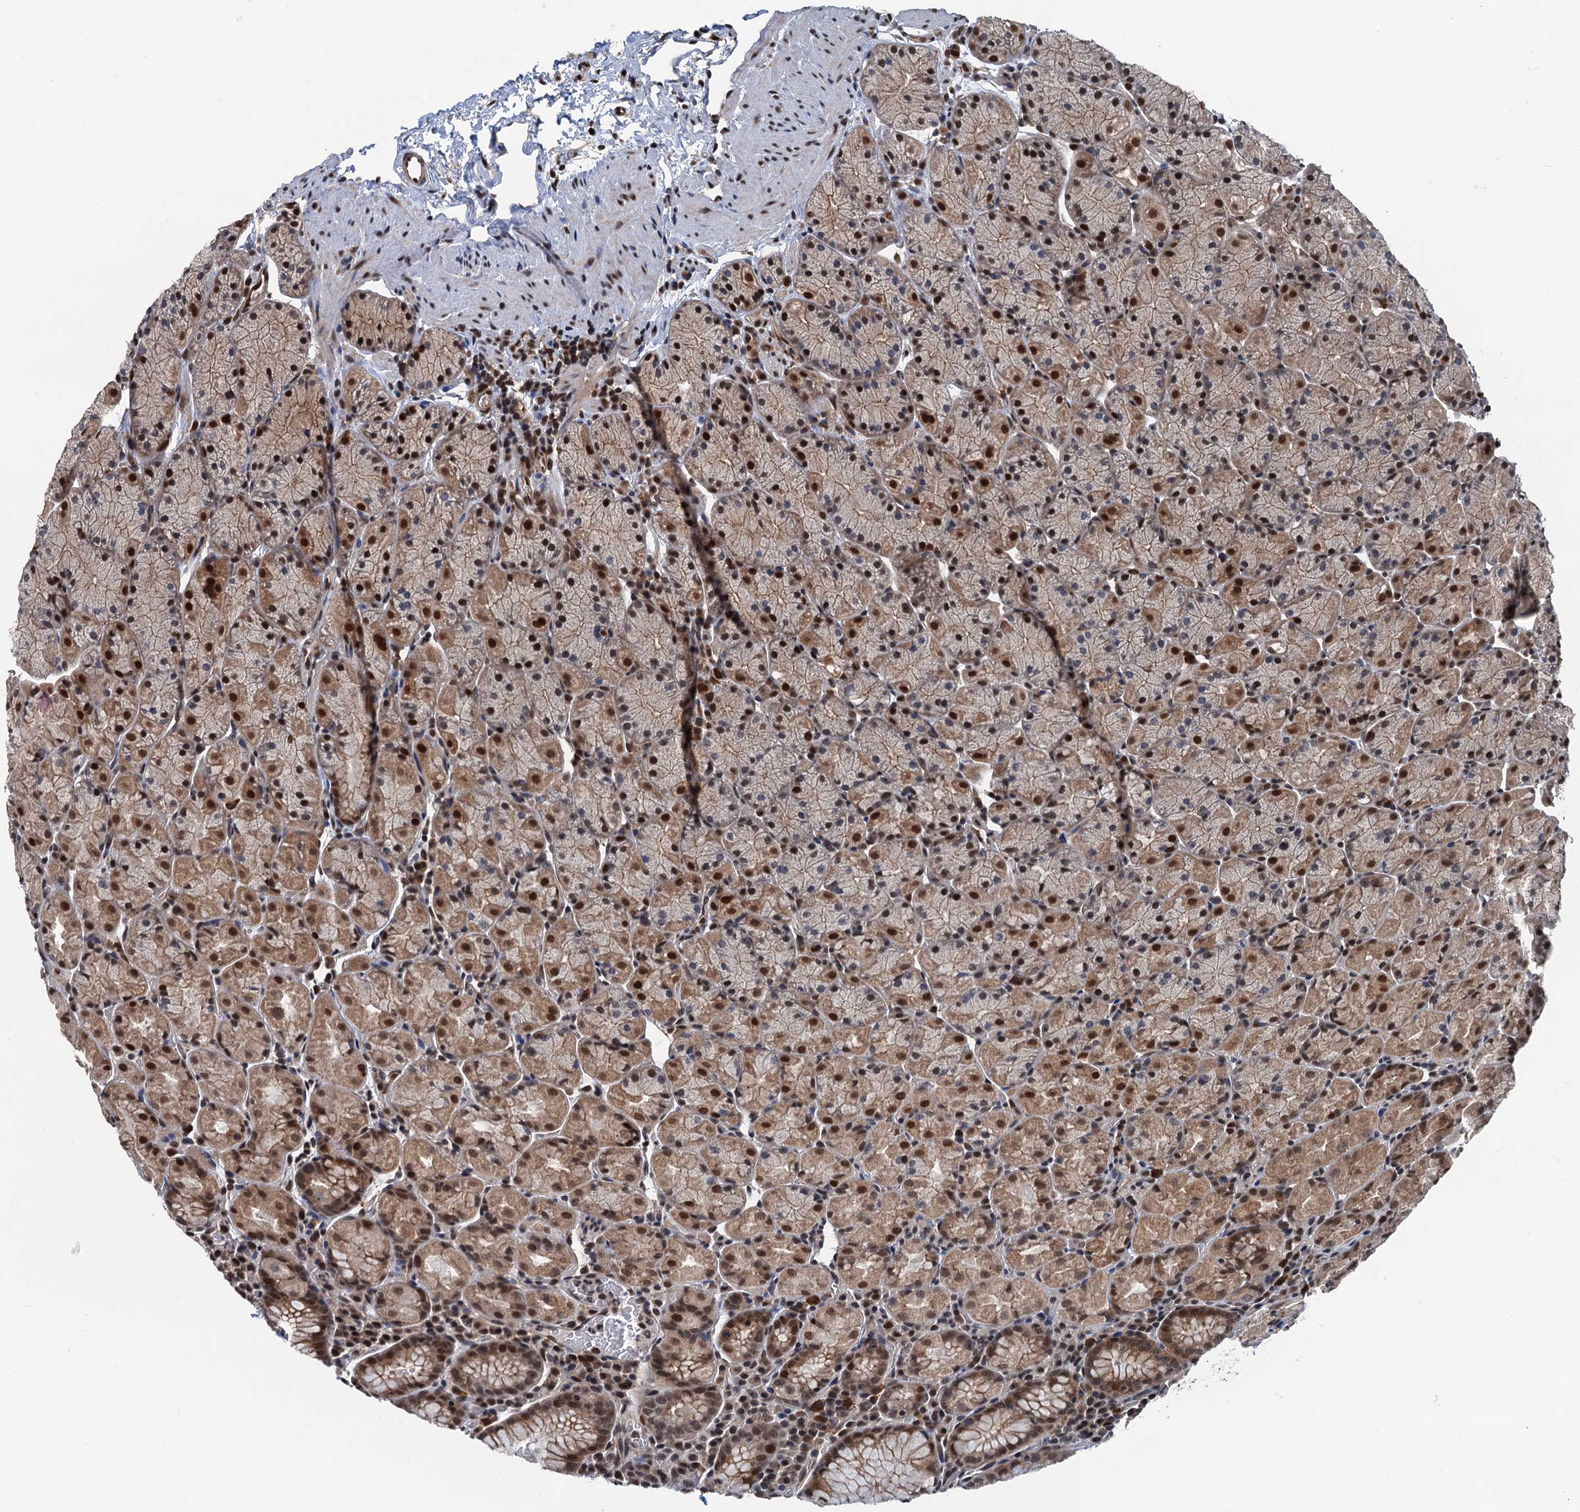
{"staining": {"intensity": "strong", "quantity": "25%-75%", "location": "cytoplasmic/membranous,nuclear"}, "tissue": "stomach", "cell_type": "Glandular cells", "image_type": "normal", "snomed": [{"axis": "morphology", "description": "Normal tissue, NOS"}, {"axis": "topography", "description": "Stomach, upper"}, {"axis": "topography", "description": "Stomach, lower"}], "caption": "A high amount of strong cytoplasmic/membranous,nuclear staining is appreciated in approximately 25%-75% of glandular cells in benign stomach.", "gene": "RASSF4", "patient": {"sex": "male", "age": 80}}